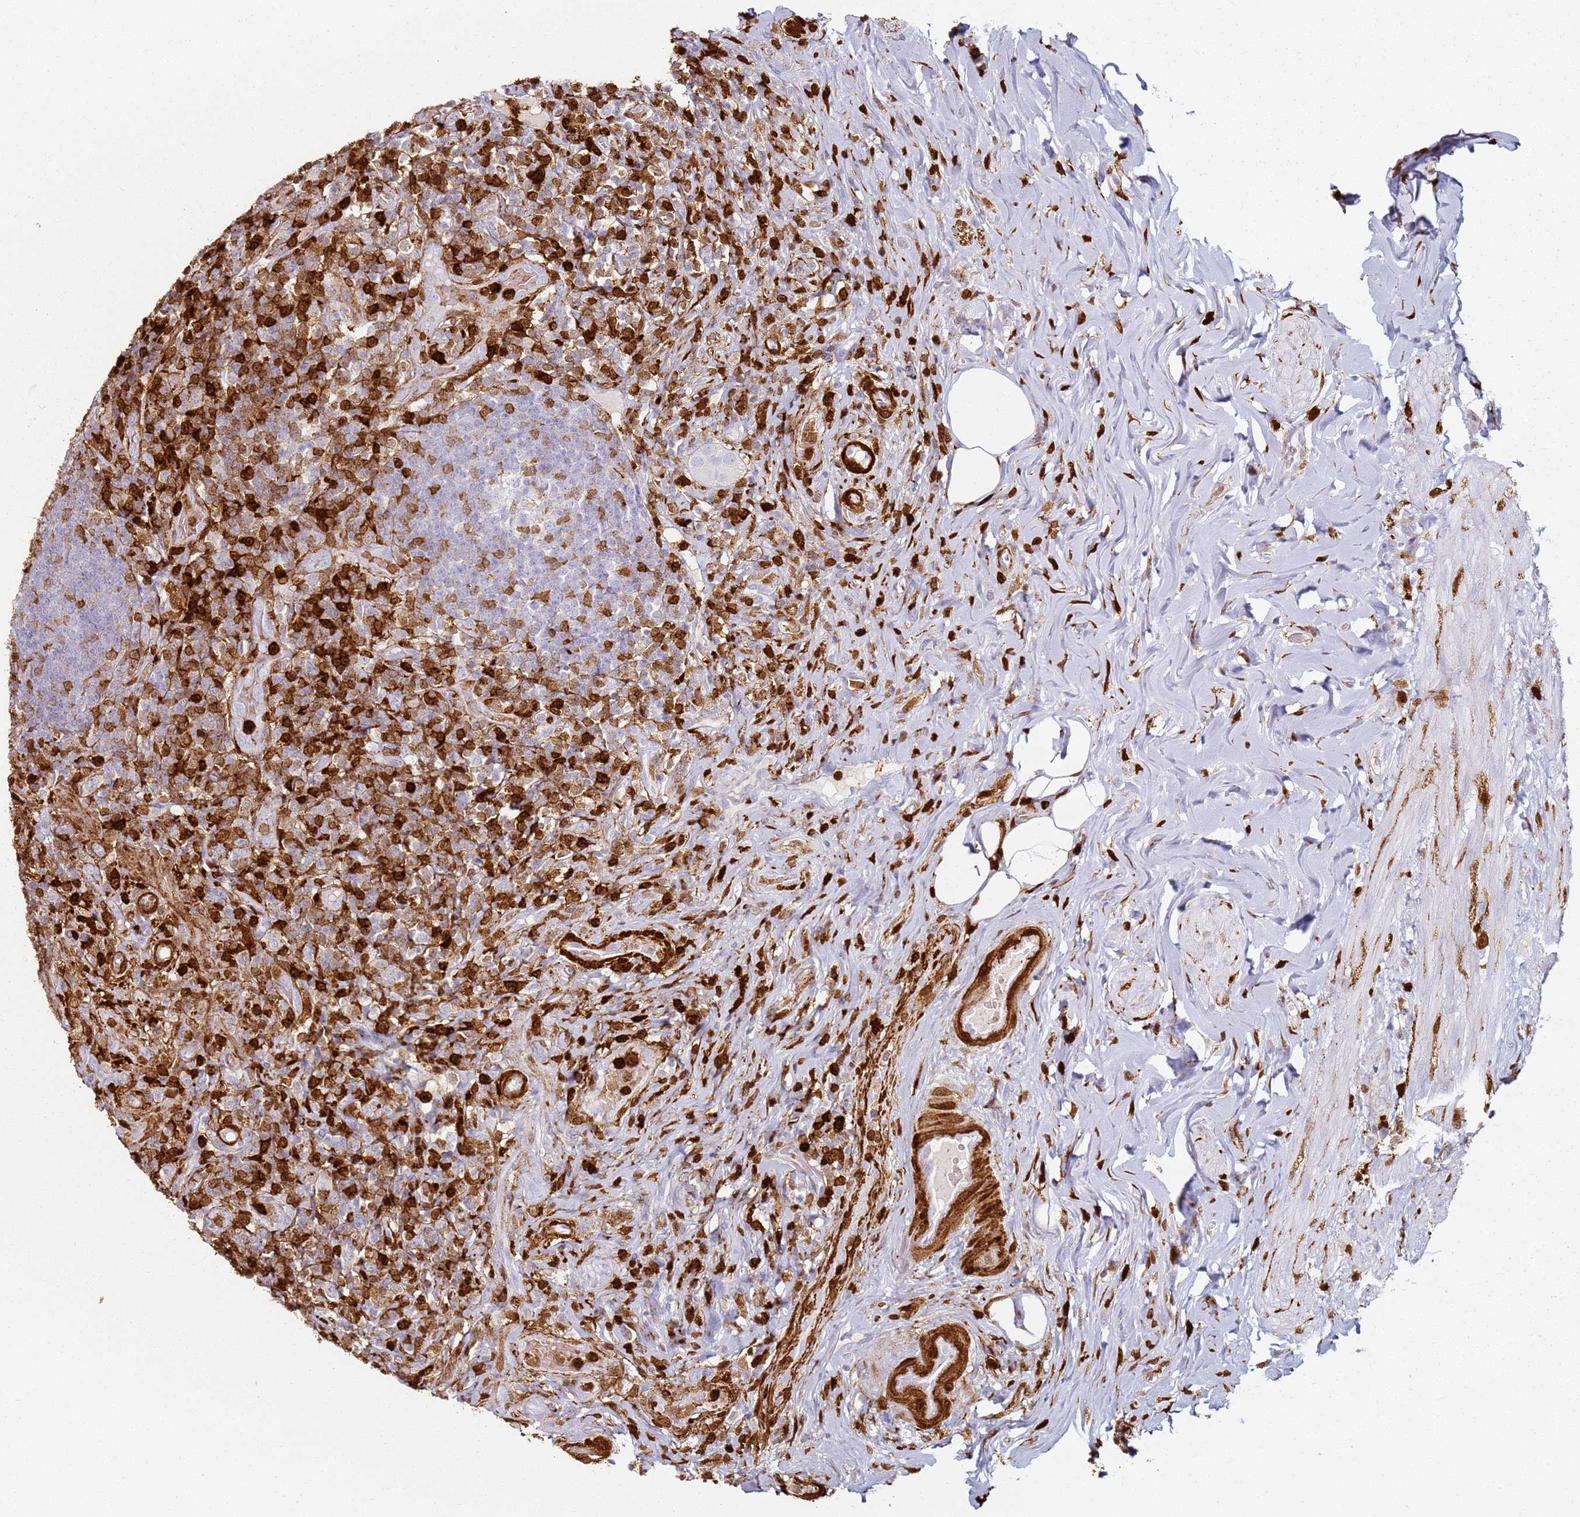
{"staining": {"intensity": "negative", "quantity": "none", "location": "none"}, "tissue": "appendix", "cell_type": "Glandular cells", "image_type": "normal", "snomed": [{"axis": "morphology", "description": "Normal tissue, NOS"}, {"axis": "topography", "description": "Appendix"}], "caption": "An immunohistochemistry (IHC) image of benign appendix is shown. There is no staining in glandular cells of appendix.", "gene": "S100A4", "patient": {"sex": "female", "age": 43}}